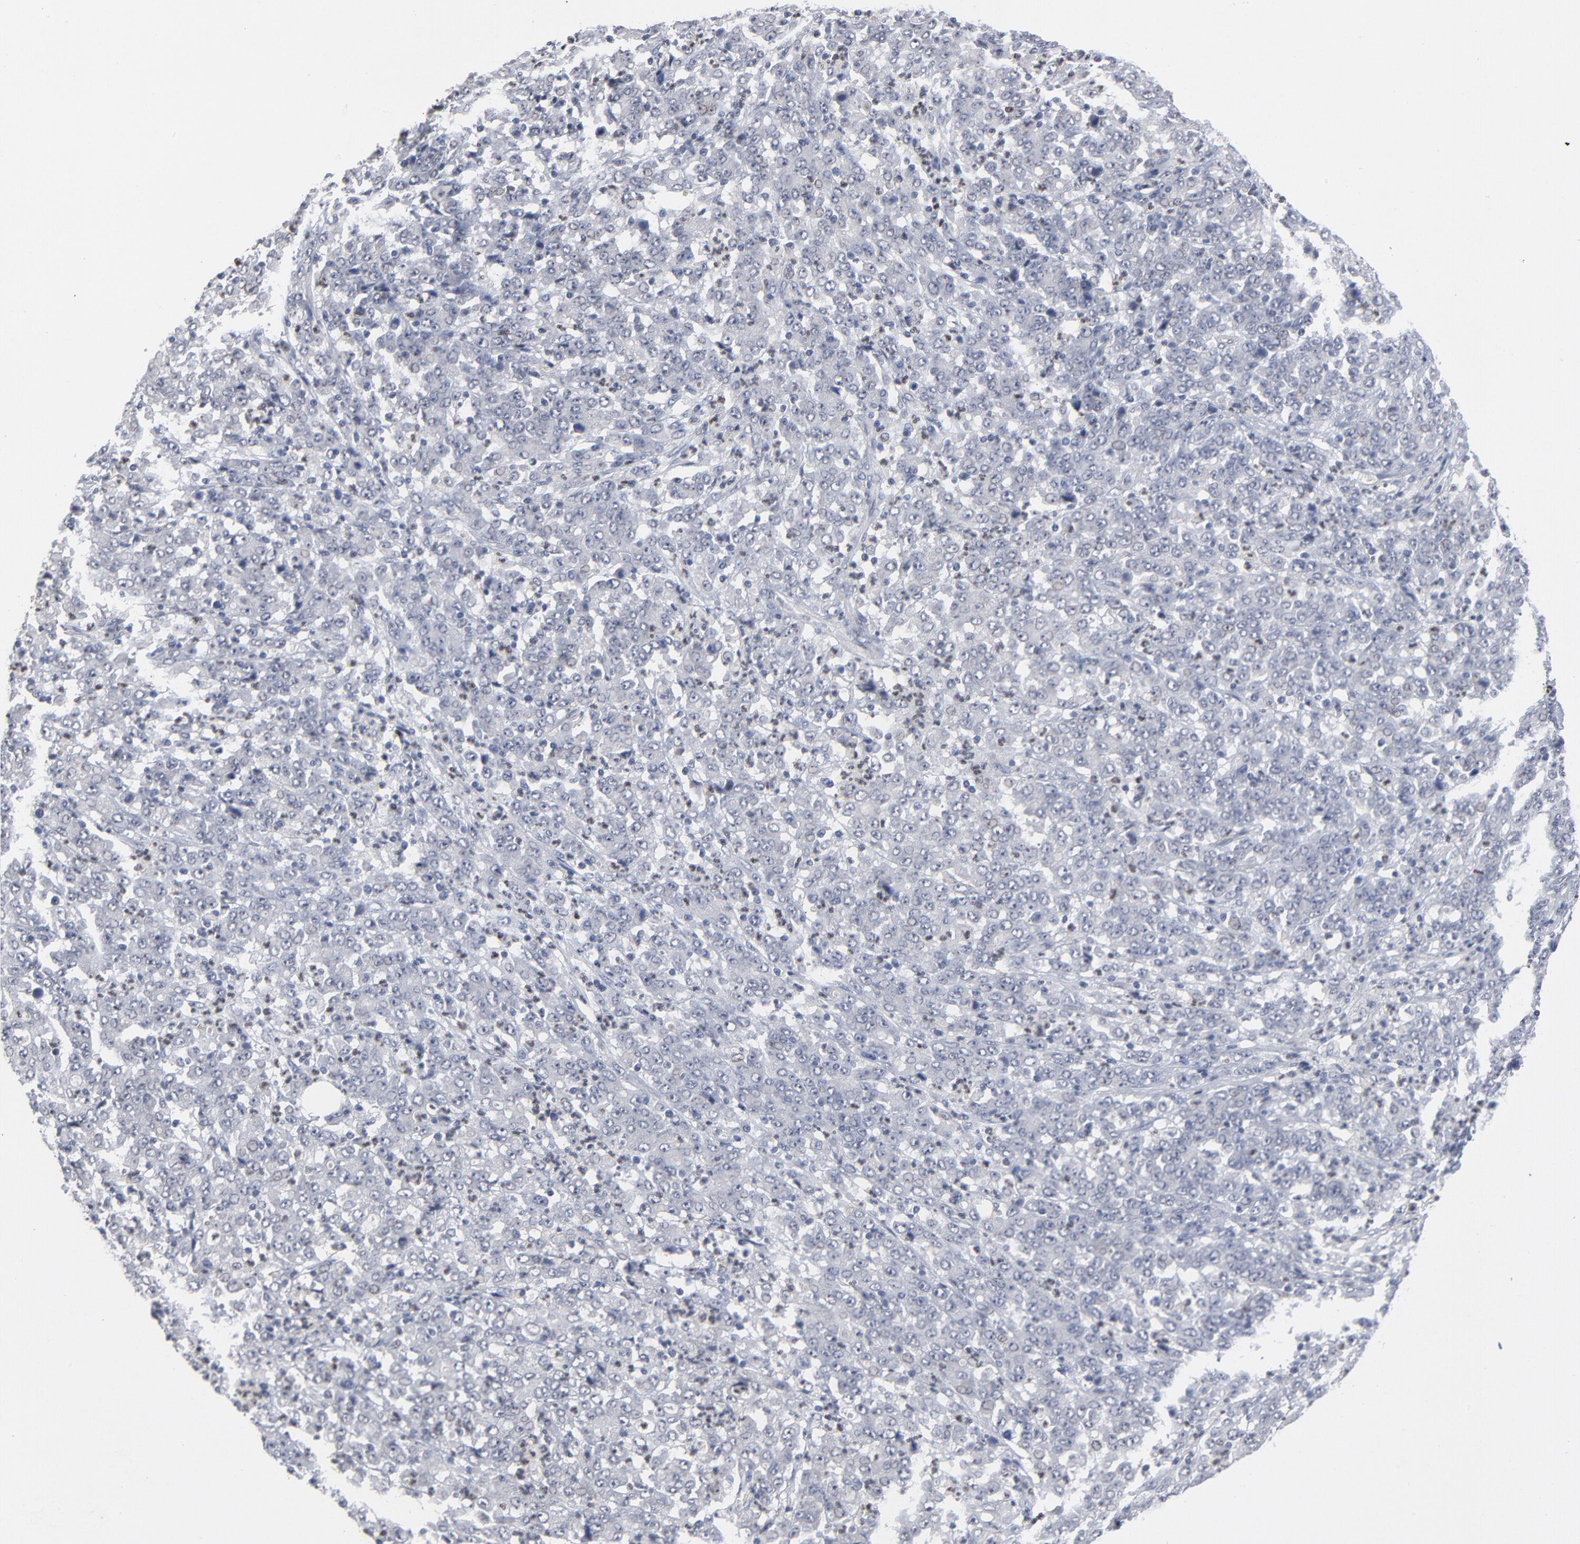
{"staining": {"intensity": "negative", "quantity": "none", "location": "none"}, "tissue": "stomach cancer", "cell_type": "Tumor cells", "image_type": "cancer", "snomed": [{"axis": "morphology", "description": "Adenocarcinoma, NOS"}, {"axis": "topography", "description": "Stomach, lower"}], "caption": "Immunohistochemistry (IHC) histopathology image of human stomach cancer (adenocarcinoma) stained for a protein (brown), which demonstrates no expression in tumor cells. (DAB immunohistochemistry visualized using brightfield microscopy, high magnification).", "gene": "FOXN2", "patient": {"sex": "female", "age": 71}}